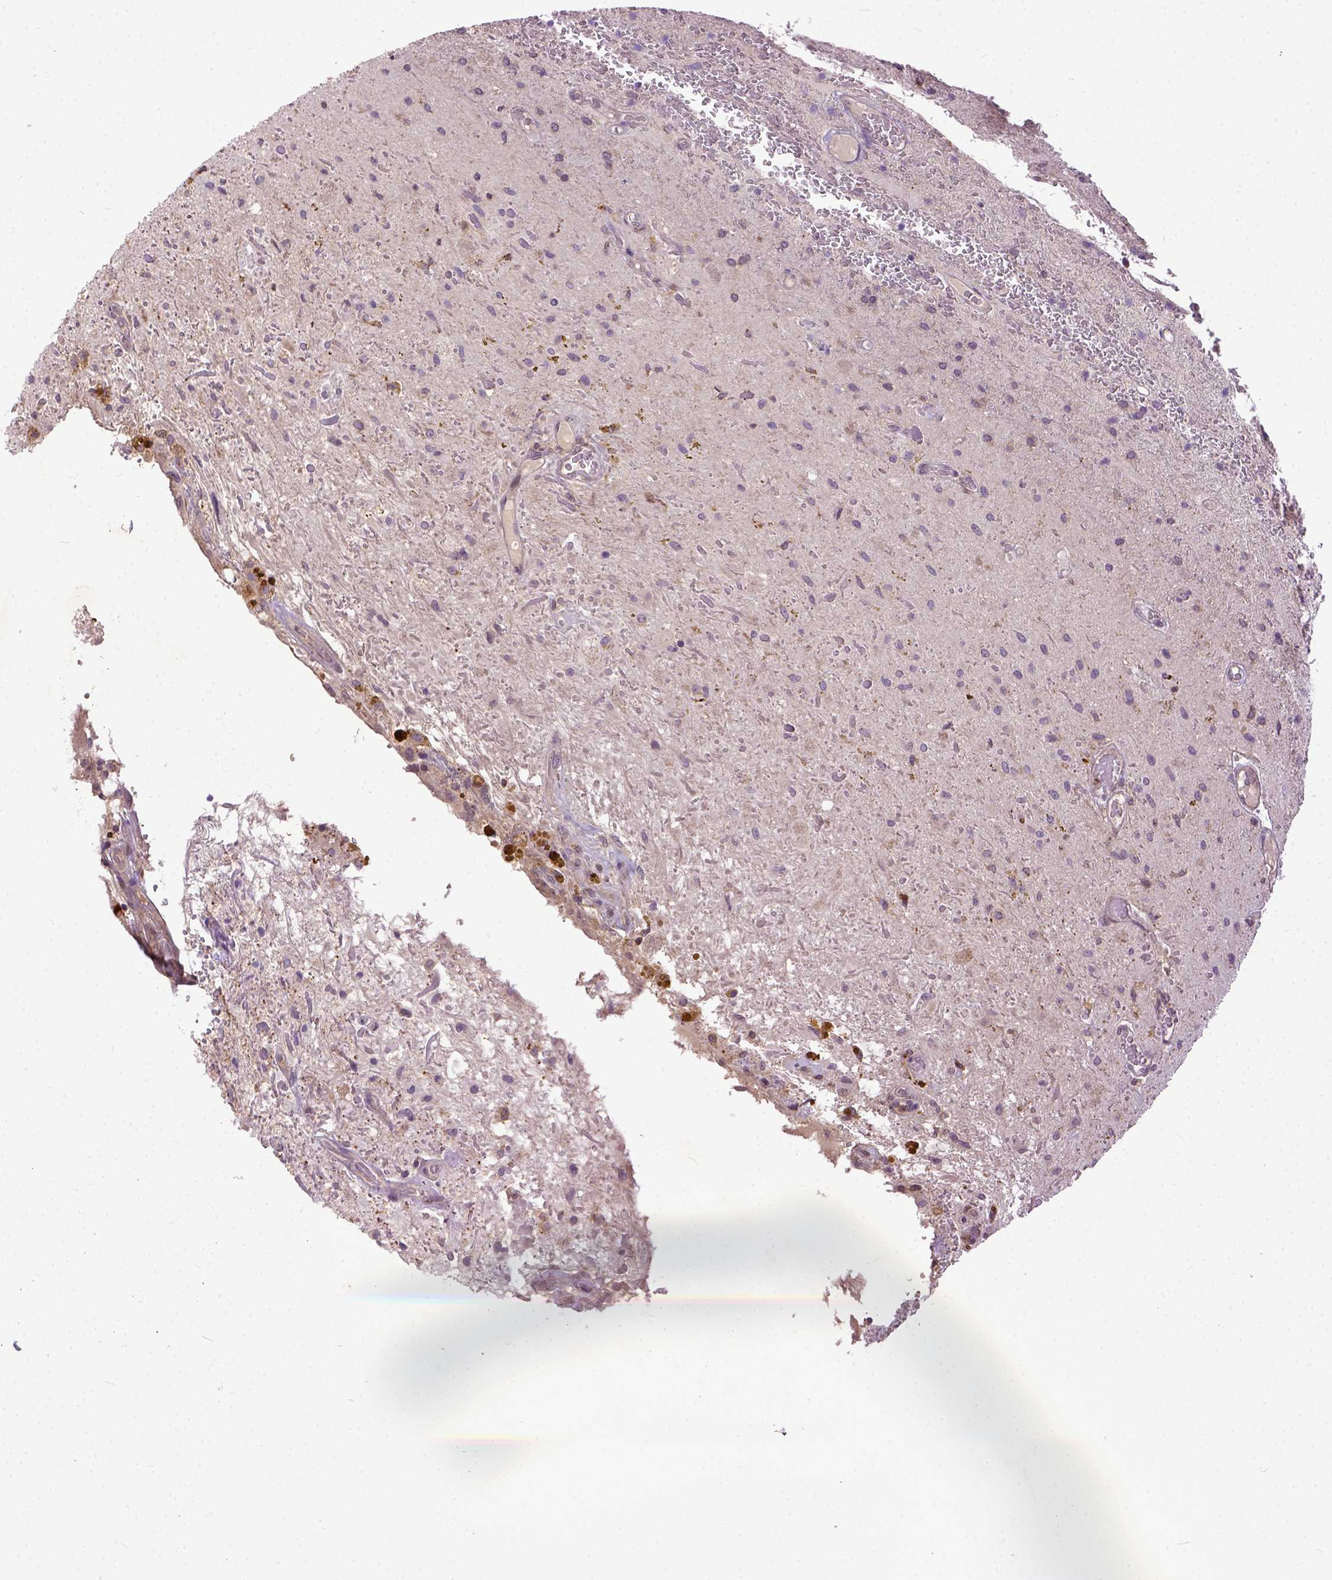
{"staining": {"intensity": "negative", "quantity": "none", "location": "none"}, "tissue": "glioma", "cell_type": "Tumor cells", "image_type": "cancer", "snomed": [{"axis": "morphology", "description": "Glioma, malignant, Low grade"}, {"axis": "topography", "description": "Cerebellum"}], "caption": "This photomicrograph is of malignant low-grade glioma stained with immunohistochemistry (IHC) to label a protein in brown with the nuclei are counter-stained blue. There is no positivity in tumor cells.", "gene": "CPNE1", "patient": {"sex": "female", "age": 14}}